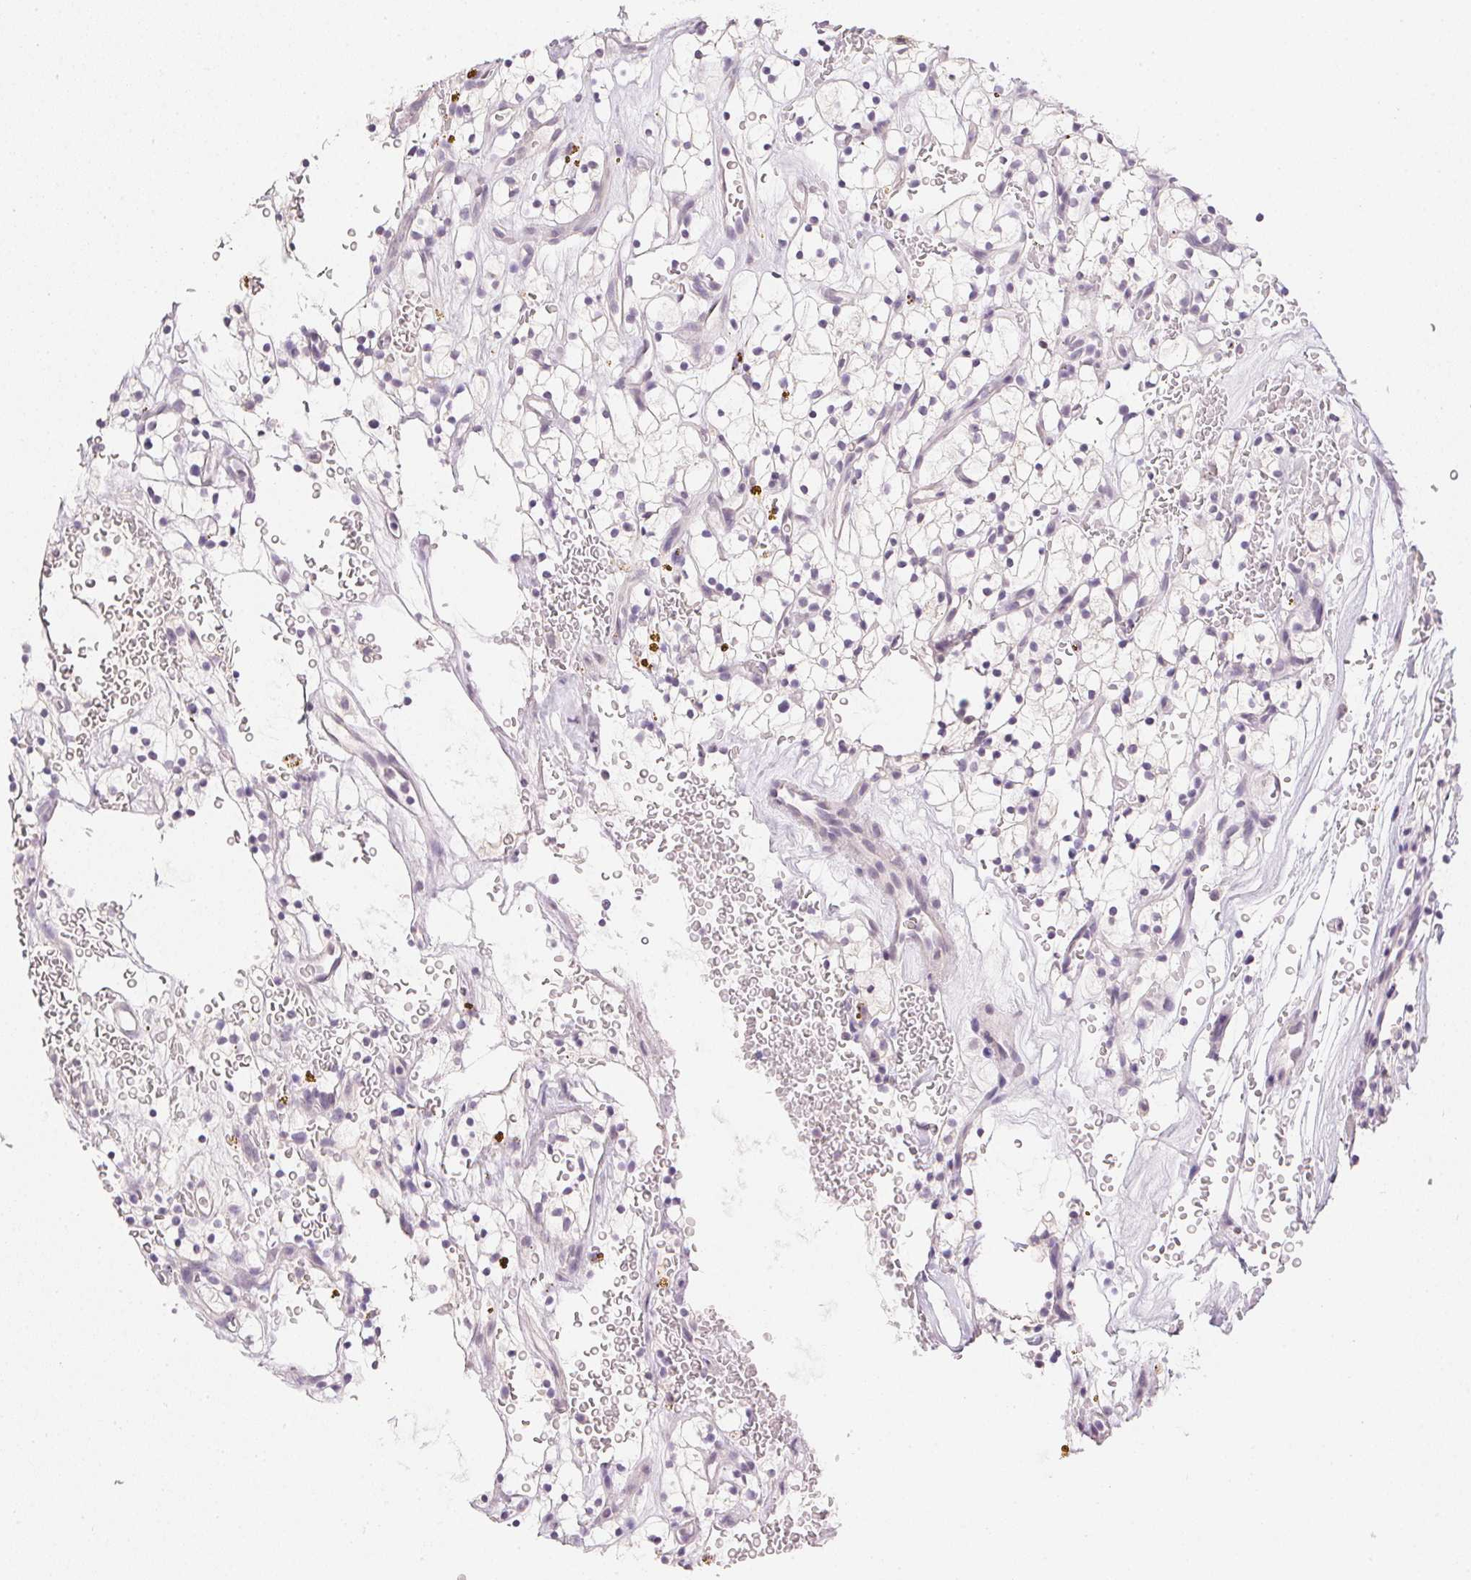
{"staining": {"intensity": "negative", "quantity": "none", "location": "none"}, "tissue": "renal cancer", "cell_type": "Tumor cells", "image_type": "cancer", "snomed": [{"axis": "morphology", "description": "Adenocarcinoma, NOS"}, {"axis": "topography", "description": "Kidney"}], "caption": "IHC histopathology image of renal cancer (adenocarcinoma) stained for a protein (brown), which shows no positivity in tumor cells.", "gene": "PPY", "patient": {"sex": "female", "age": 64}}